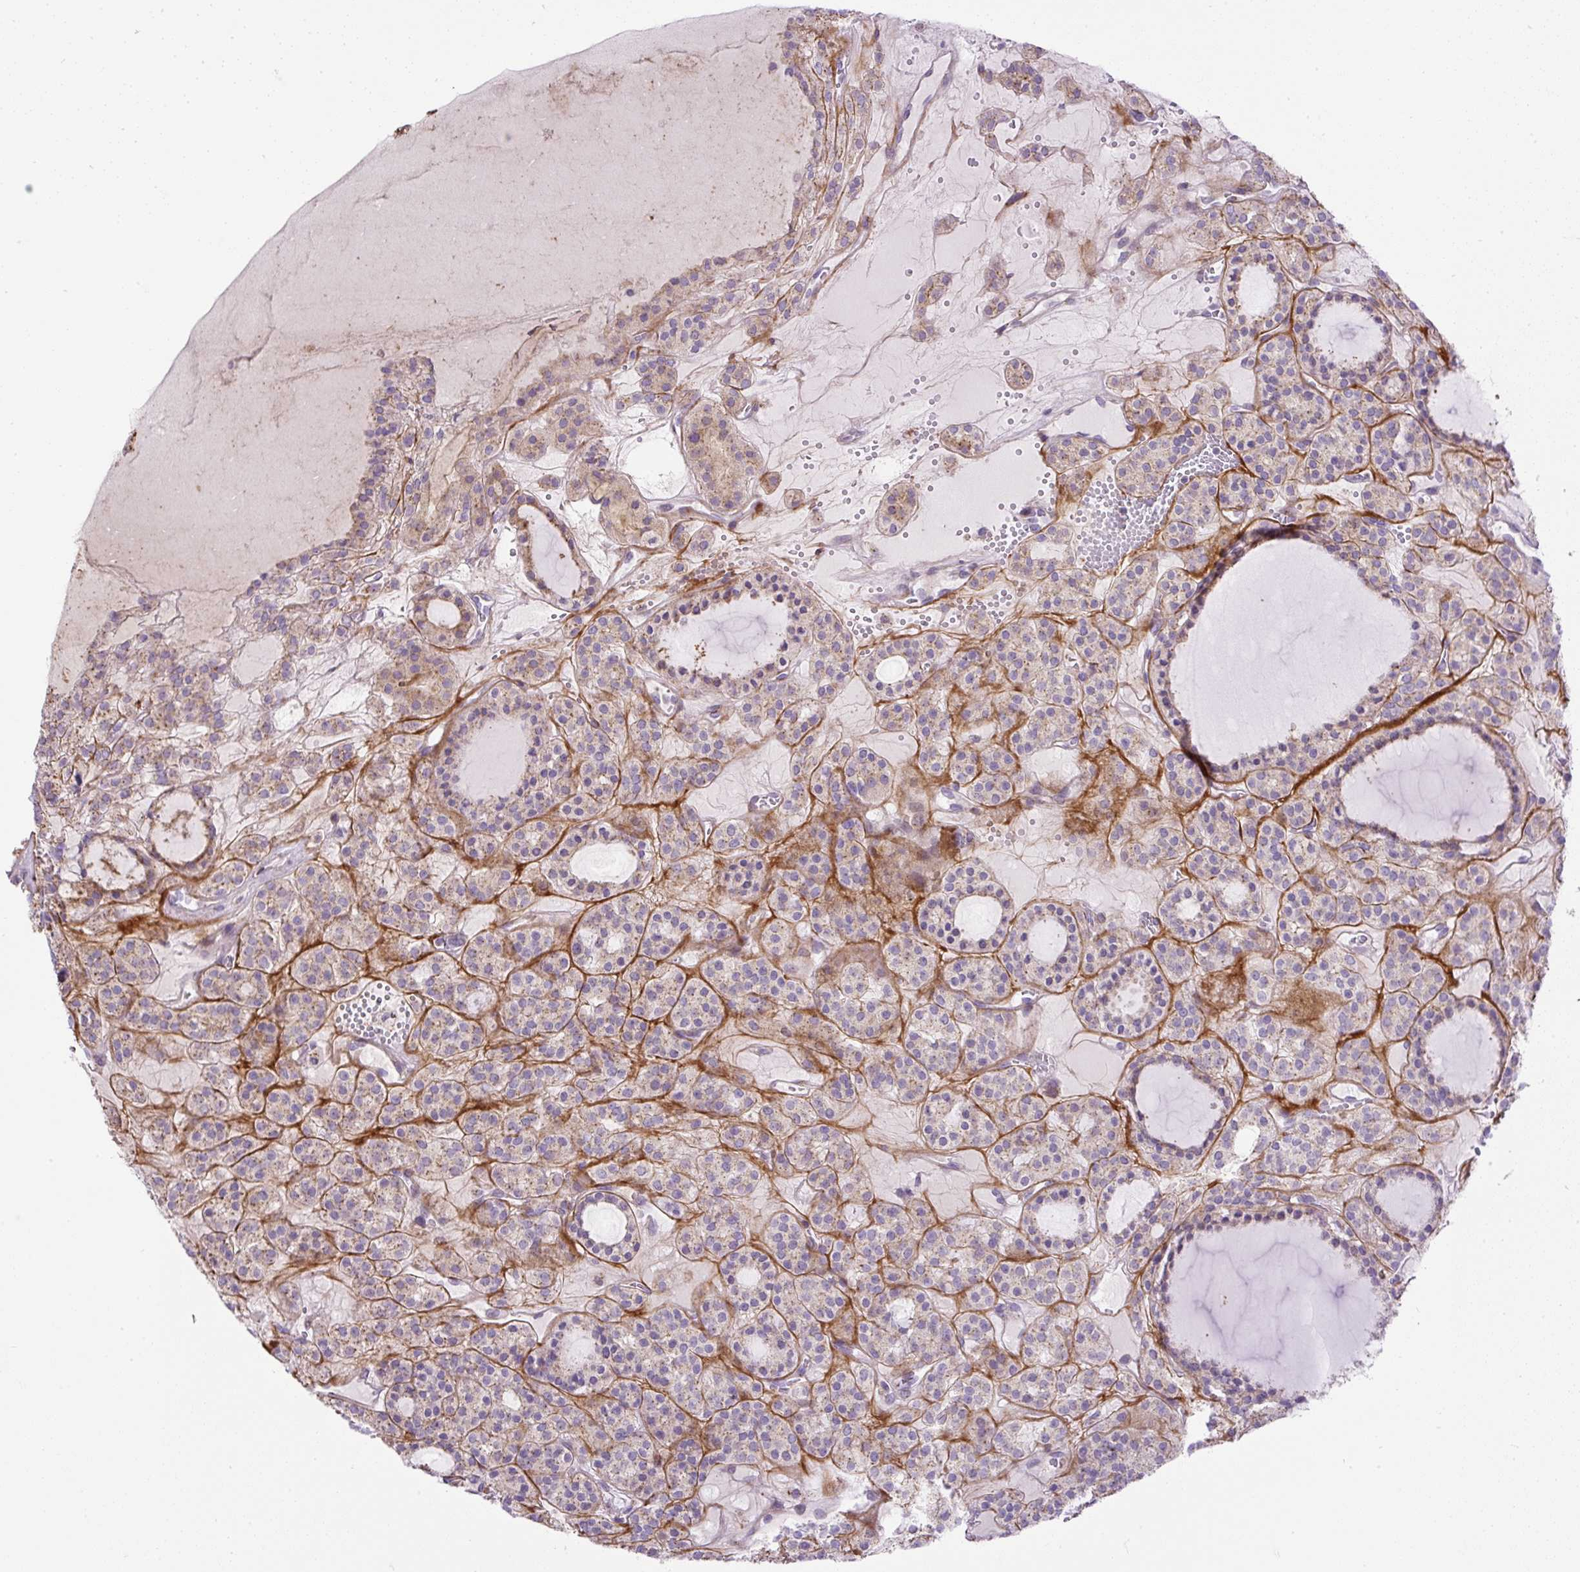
{"staining": {"intensity": "weak", "quantity": "<25%", "location": "cytoplasmic/membranous"}, "tissue": "thyroid cancer", "cell_type": "Tumor cells", "image_type": "cancer", "snomed": [{"axis": "morphology", "description": "Follicular adenoma carcinoma, NOS"}, {"axis": "topography", "description": "Thyroid gland"}], "caption": "Human thyroid follicular adenoma carcinoma stained for a protein using immunohistochemistry (IHC) displays no expression in tumor cells.", "gene": "CFAP47", "patient": {"sex": "female", "age": 63}}